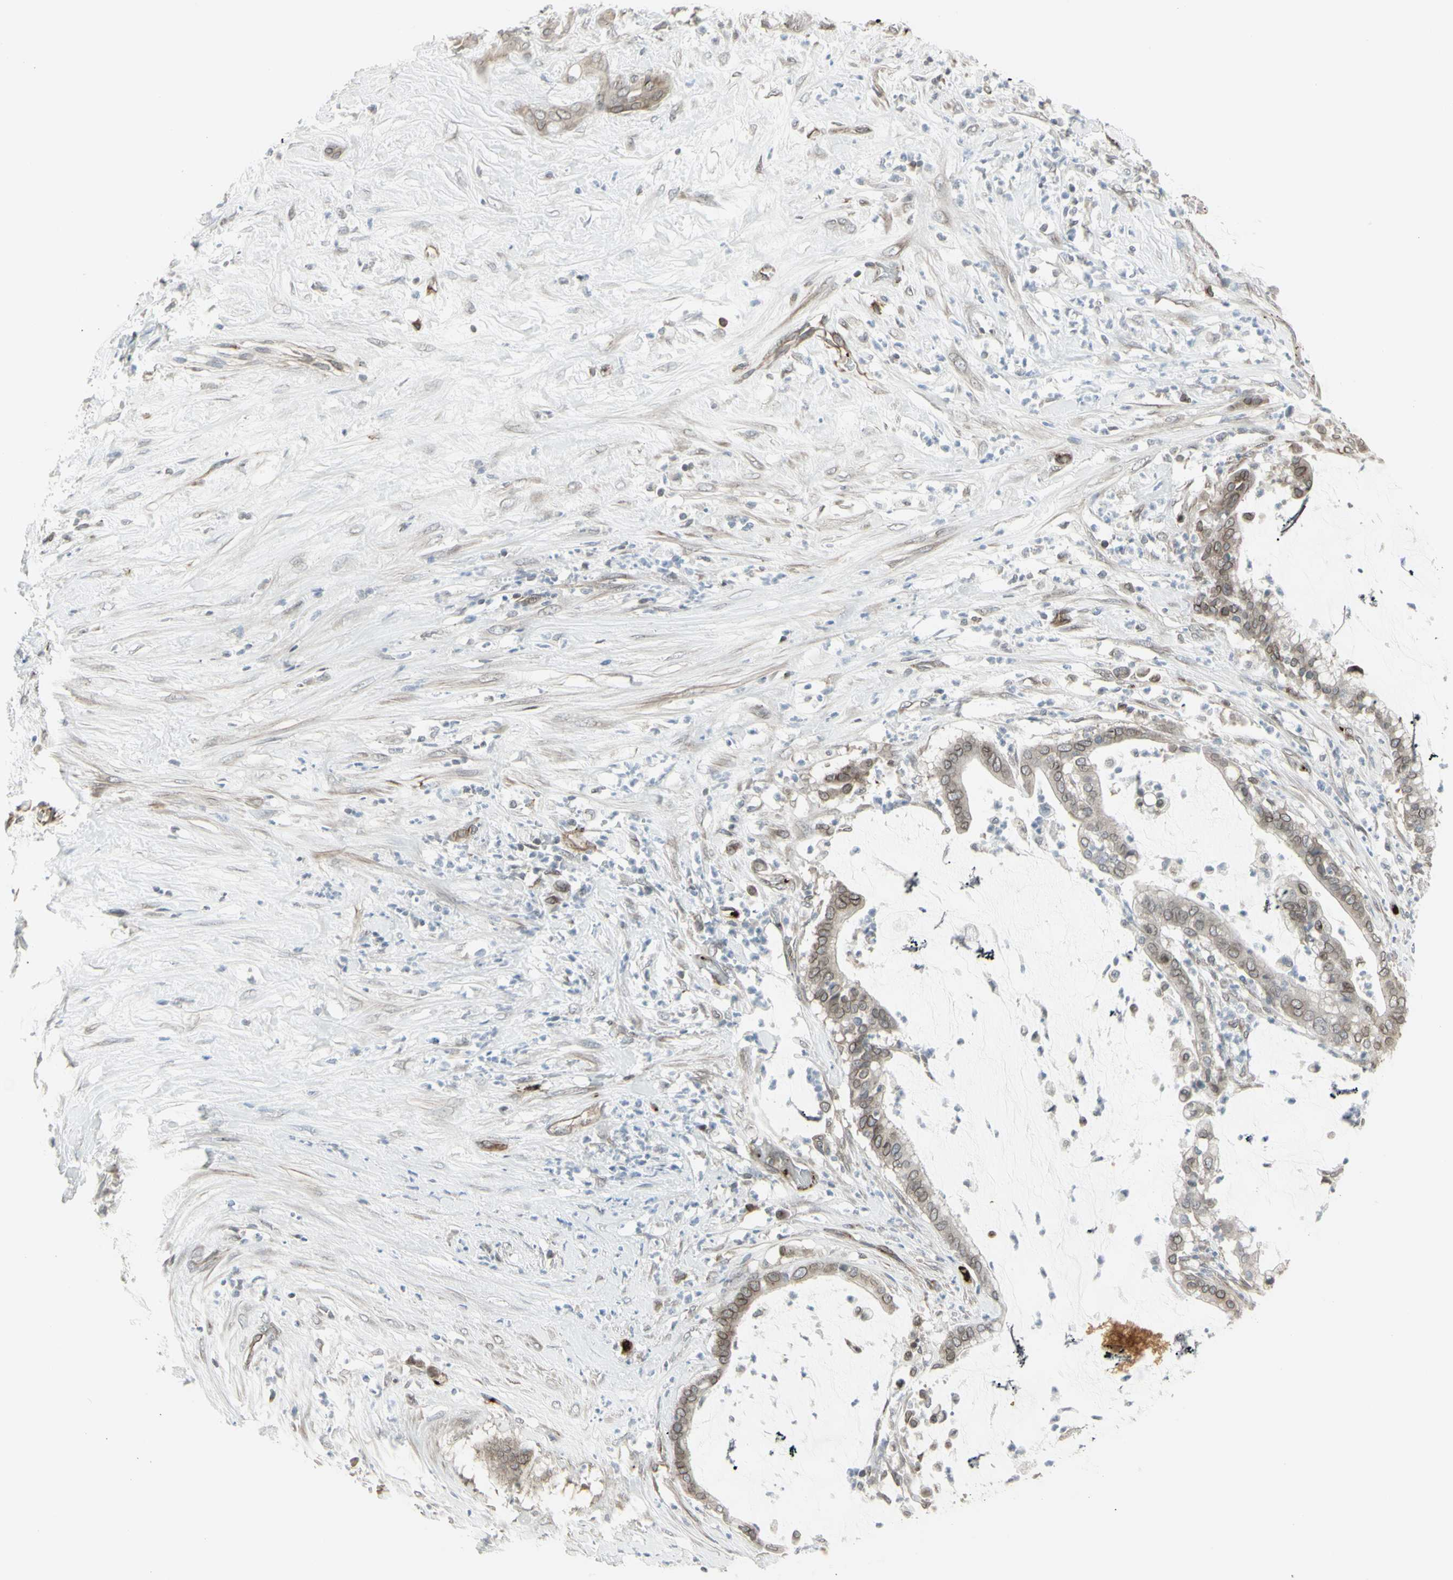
{"staining": {"intensity": "weak", "quantity": ">75%", "location": "cytoplasmic/membranous,nuclear"}, "tissue": "pancreatic cancer", "cell_type": "Tumor cells", "image_type": "cancer", "snomed": [{"axis": "morphology", "description": "Adenocarcinoma, NOS"}, {"axis": "topography", "description": "Pancreas"}], "caption": "Immunohistochemical staining of pancreatic cancer displays low levels of weak cytoplasmic/membranous and nuclear protein staining in about >75% of tumor cells.", "gene": "DTX3L", "patient": {"sex": "male", "age": 41}}